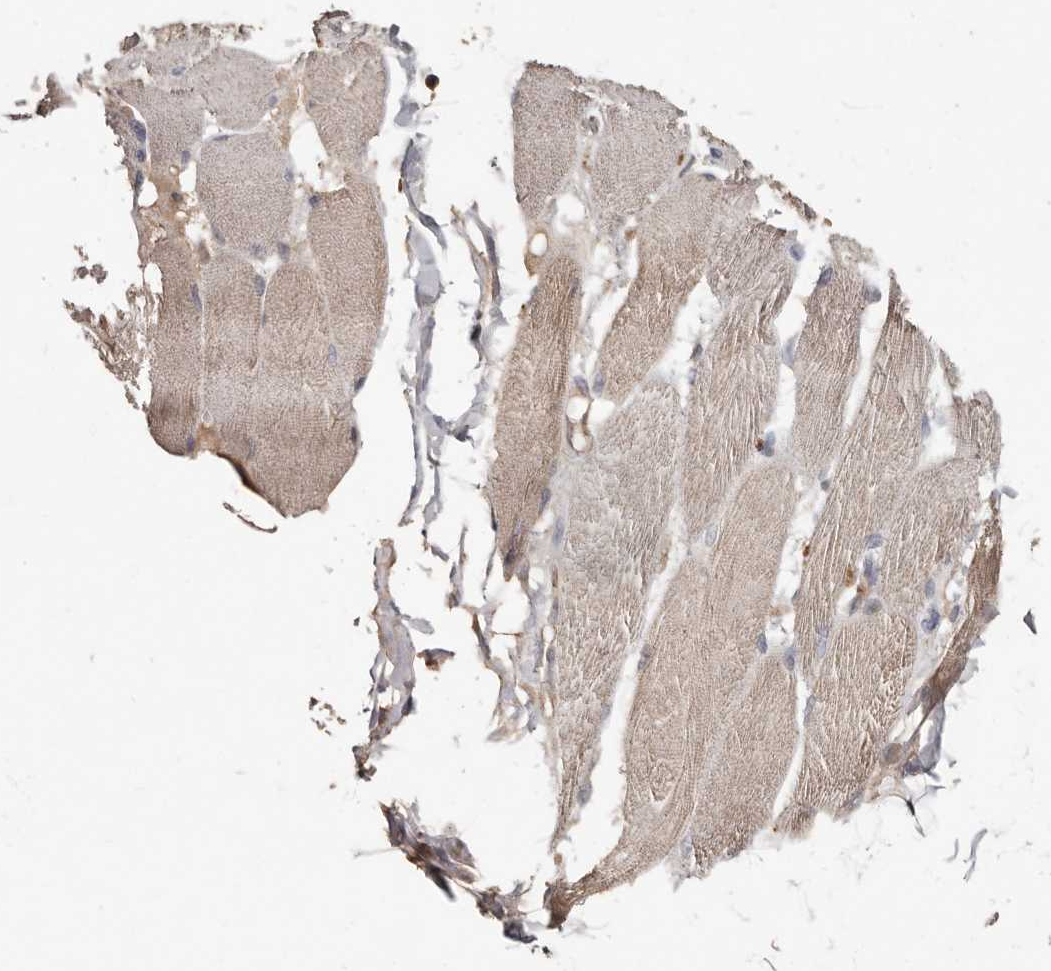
{"staining": {"intensity": "weak", "quantity": "<25%", "location": "cytoplasmic/membranous"}, "tissue": "skeletal muscle", "cell_type": "Myocytes", "image_type": "normal", "snomed": [{"axis": "morphology", "description": "Normal tissue, NOS"}, {"axis": "topography", "description": "Skin"}, {"axis": "topography", "description": "Skeletal muscle"}], "caption": "IHC photomicrograph of benign skeletal muscle: skeletal muscle stained with DAB (3,3'-diaminobenzidine) exhibits no significant protein positivity in myocytes.", "gene": "KIF26B", "patient": {"sex": "male", "age": 83}}